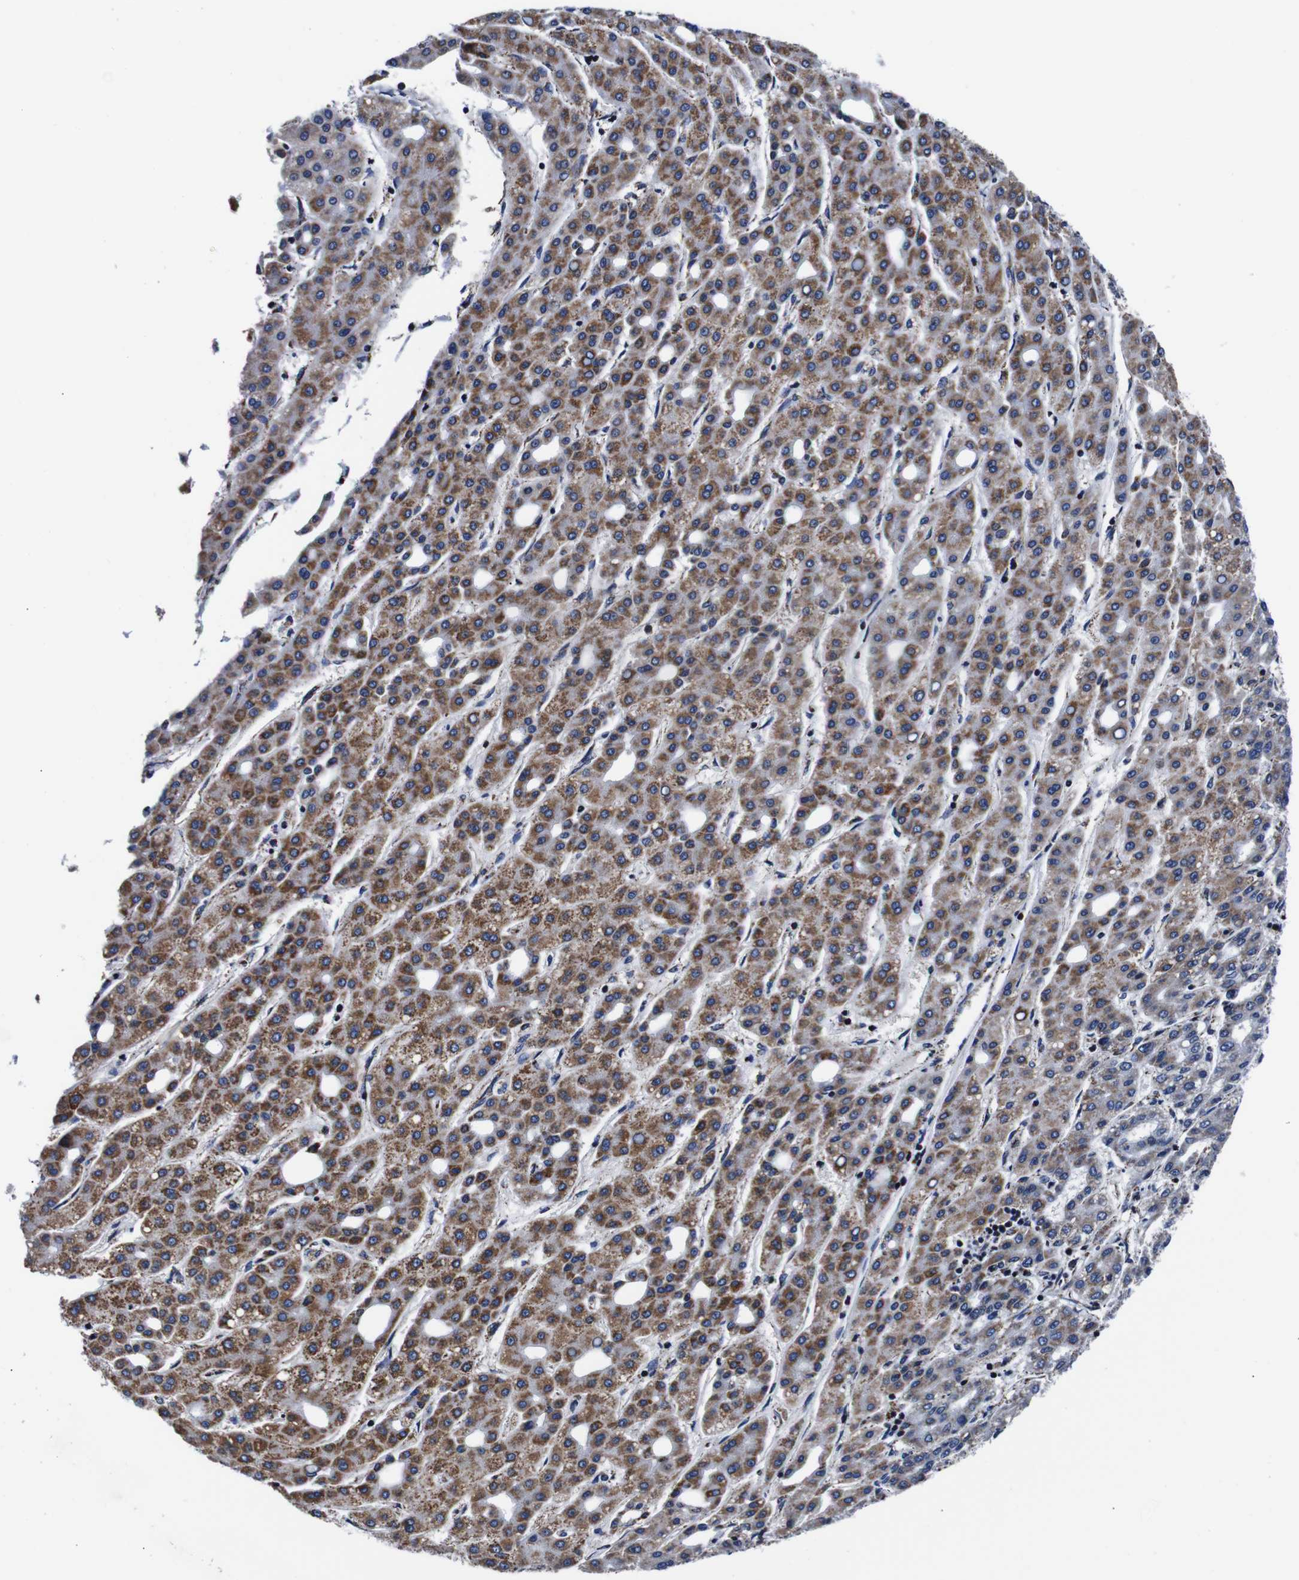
{"staining": {"intensity": "moderate", "quantity": ">75%", "location": "cytoplasmic/membranous"}, "tissue": "liver cancer", "cell_type": "Tumor cells", "image_type": "cancer", "snomed": [{"axis": "morphology", "description": "Carcinoma, Hepatocellular, NOS"}, {"axis": "topography", "description": "Liver"}], "caption": "IHC staining of liver cancer (hepatocellular carcinoma), which exhibits medium levels of moderate cytoplasmic/membranous expression in approximately >75% of tumor cells indicating moderate cytoplasmic/membranous protein positivity. The staining was performed using DAB (3,3'-diaminobenzidine) (brown) for protein detection and nuclei were counterstained in hematoxylin (blue).", "gene": "FKBP9", "patient": {"sex": "male", "age": 65}}